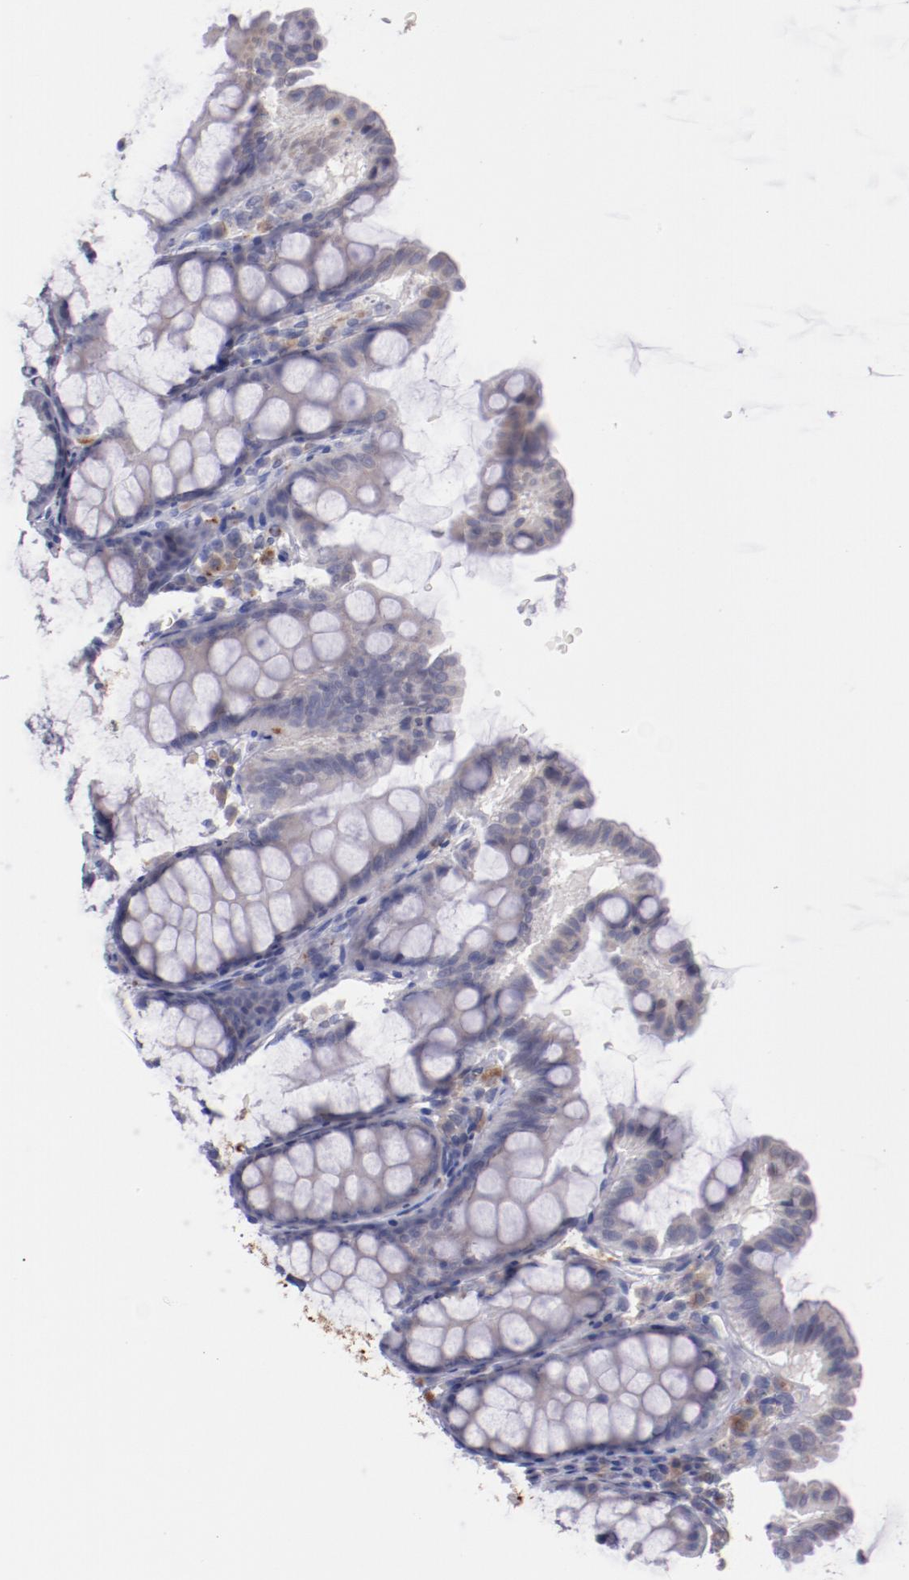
{"staining": {"intensity": "negative", "quantity": "none", "location": "none"}, "tissue": "colon", "cell_type": "Endothelial cells", "image_type": "normal", "snomed": [{"axis": "morphology", "description": "Normal tissue, NOS"}, {"axis": "topography", "description": "Colon"}], "caption": "Endothelial cells show no significant staining in unremarkable colon. Brightfield microscopy of IHC stained with DAB (brown) and hematoxylin (blue), captured at high magnification.", "gene": "TRAF3", "patient": {"sex": "female", "age": 61}}